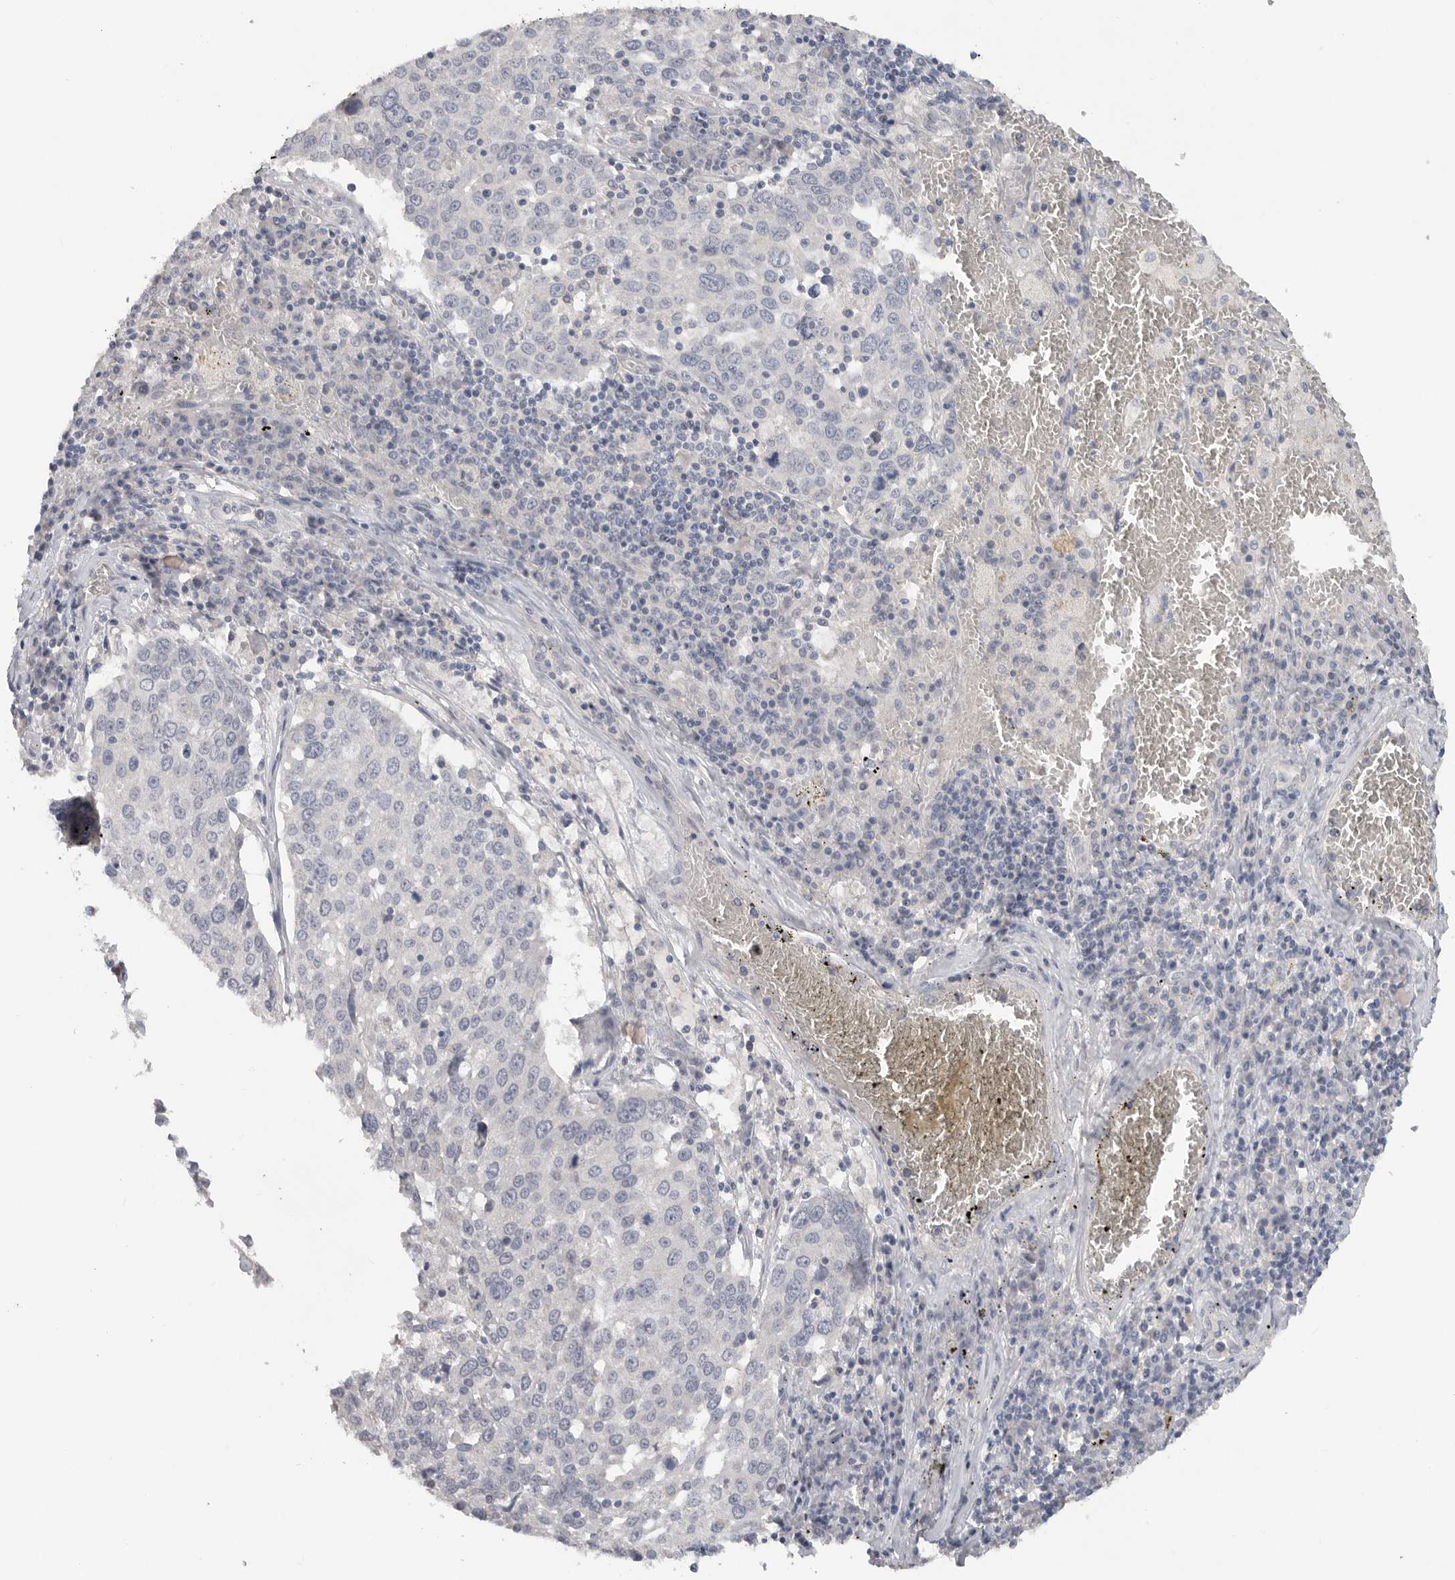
{"staining": {"intensity": "negative", "quantity": "none", "location": "none"}, "tissue": "lung cancer", "cell_type": "Tumor cells", "image_type": "cancer", "snomed": [{"axis": "morphology", "description": "Squamous cell carcinoma, NOS"}, {"axis": "topography", "description": "Lung"}], "caption": "This is an immunohistochemistry (IHC) photomicrograph of lung squamous cell carcinoma. There is no positivity in tumor cells.", "gene": "REG4", "patient": {"sex": "male", "age": 65}}